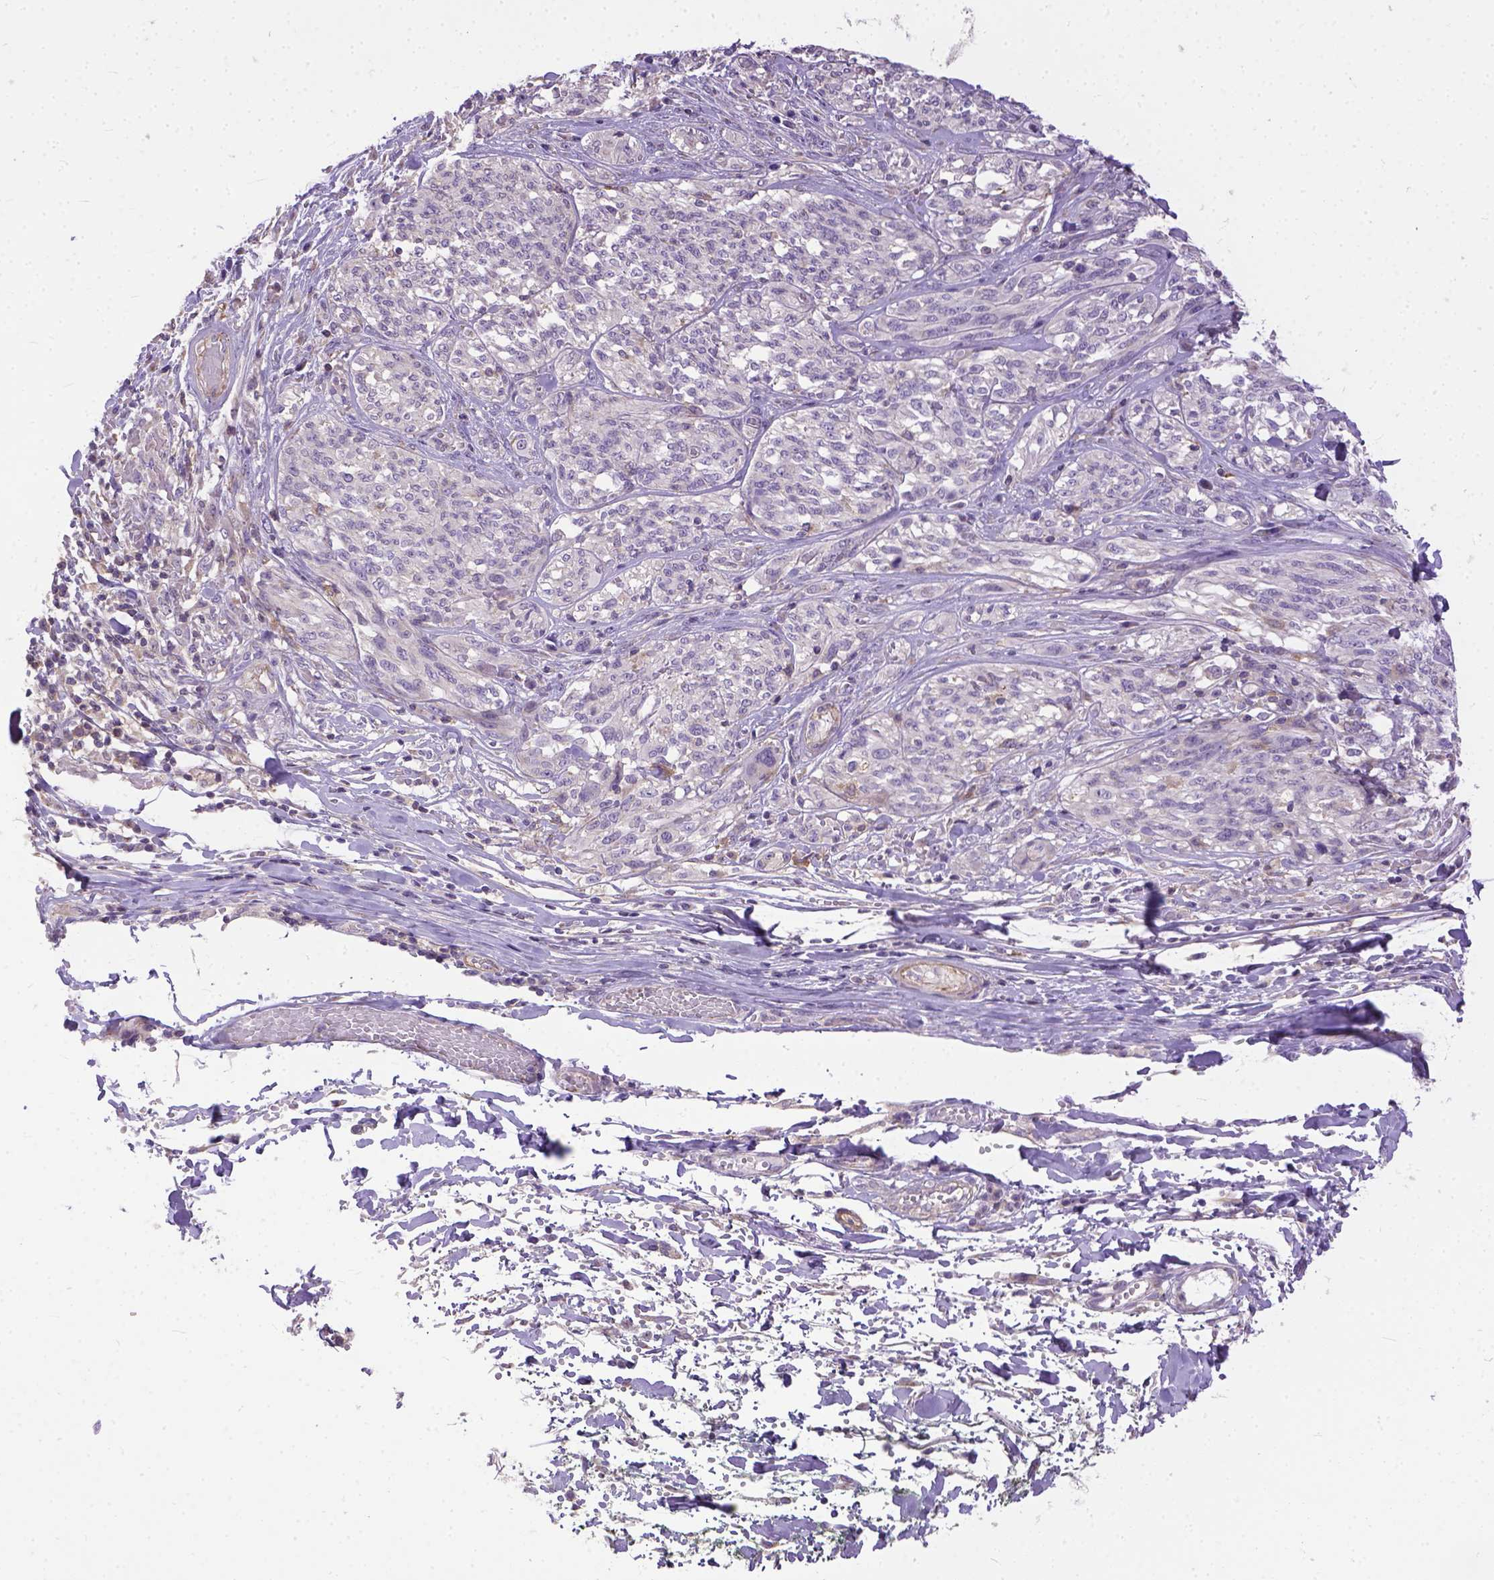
{"staining": {"intensity": "negative", "quantity": "none", "location": "none"}, "tissue": "melanoma", "cell_type": "Tumor cells", "image_type": "cancer", "snomed": [{"axis": "morphology", "description": "Malignant melanoma, NOS"}, {"axis": "topography", "description": "Skin"}], "caption": "Tumor cells show no significant protein staining in malignant melanoma.", "gene": "BANF2", "patient": {"sex": "female", "age": 91}}